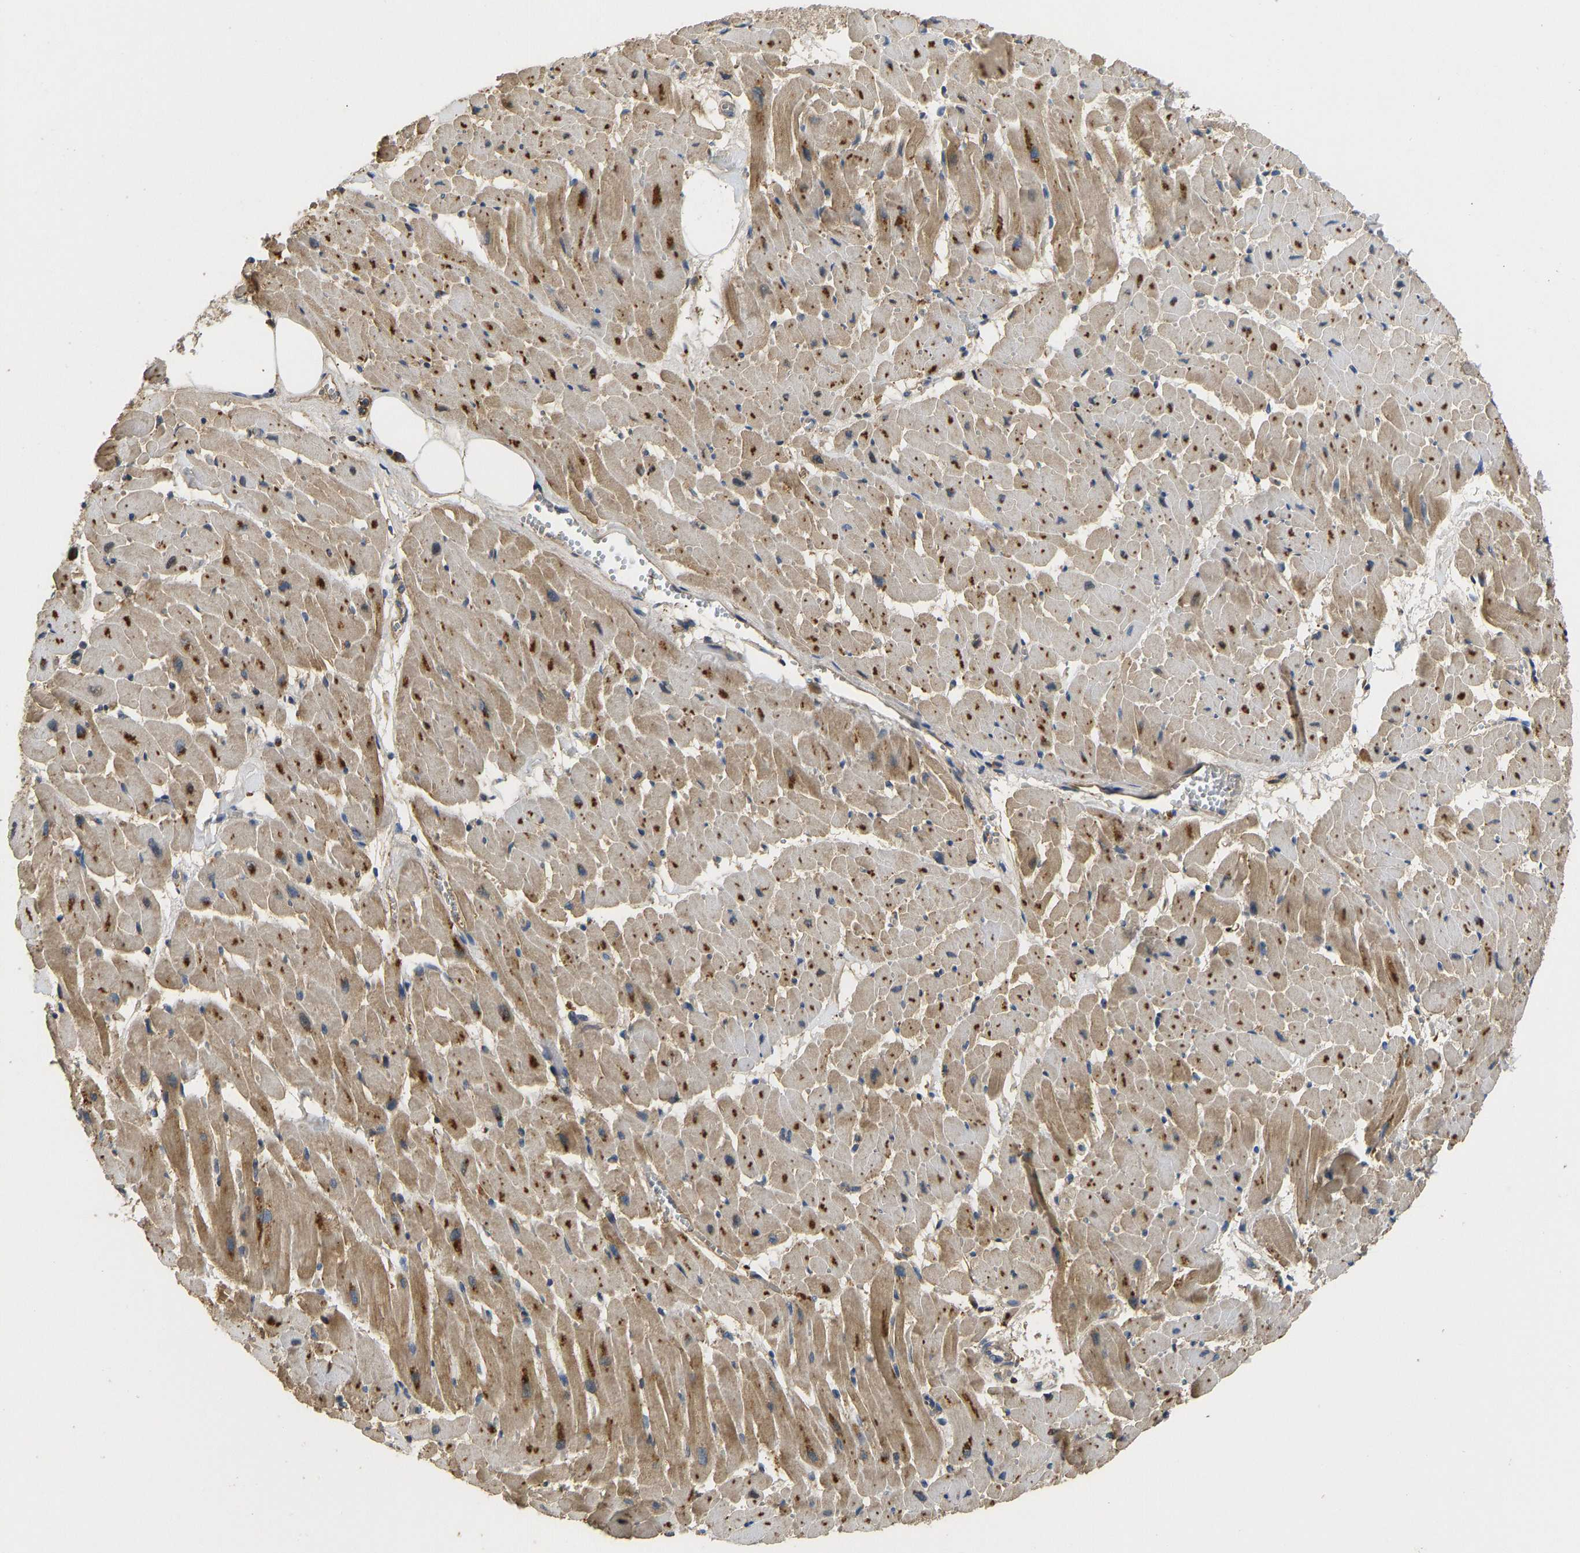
{"staining": {"intensity": "moderate", "quantity": ">75%", "location": "cytoplasmic/membranous"}, "tissue": "heart muscle", "cell_type": "Cardiomyocytes", "image_type": "normal", "snomed": [{"axis": "morphology", "description": "Normal tissue, NOS"}, {"axis": "topography", "description": "Heart"}], "caption": "Immunohistochemical staining of unremarkable heart muscle demonstrates >75% levels of moderate cytoplasmic/membranous protein positivity in approximately >75% of cardiomyocytes.", "gene": "VCPKMT", "patient": {"sex": "female", "age": 19}}